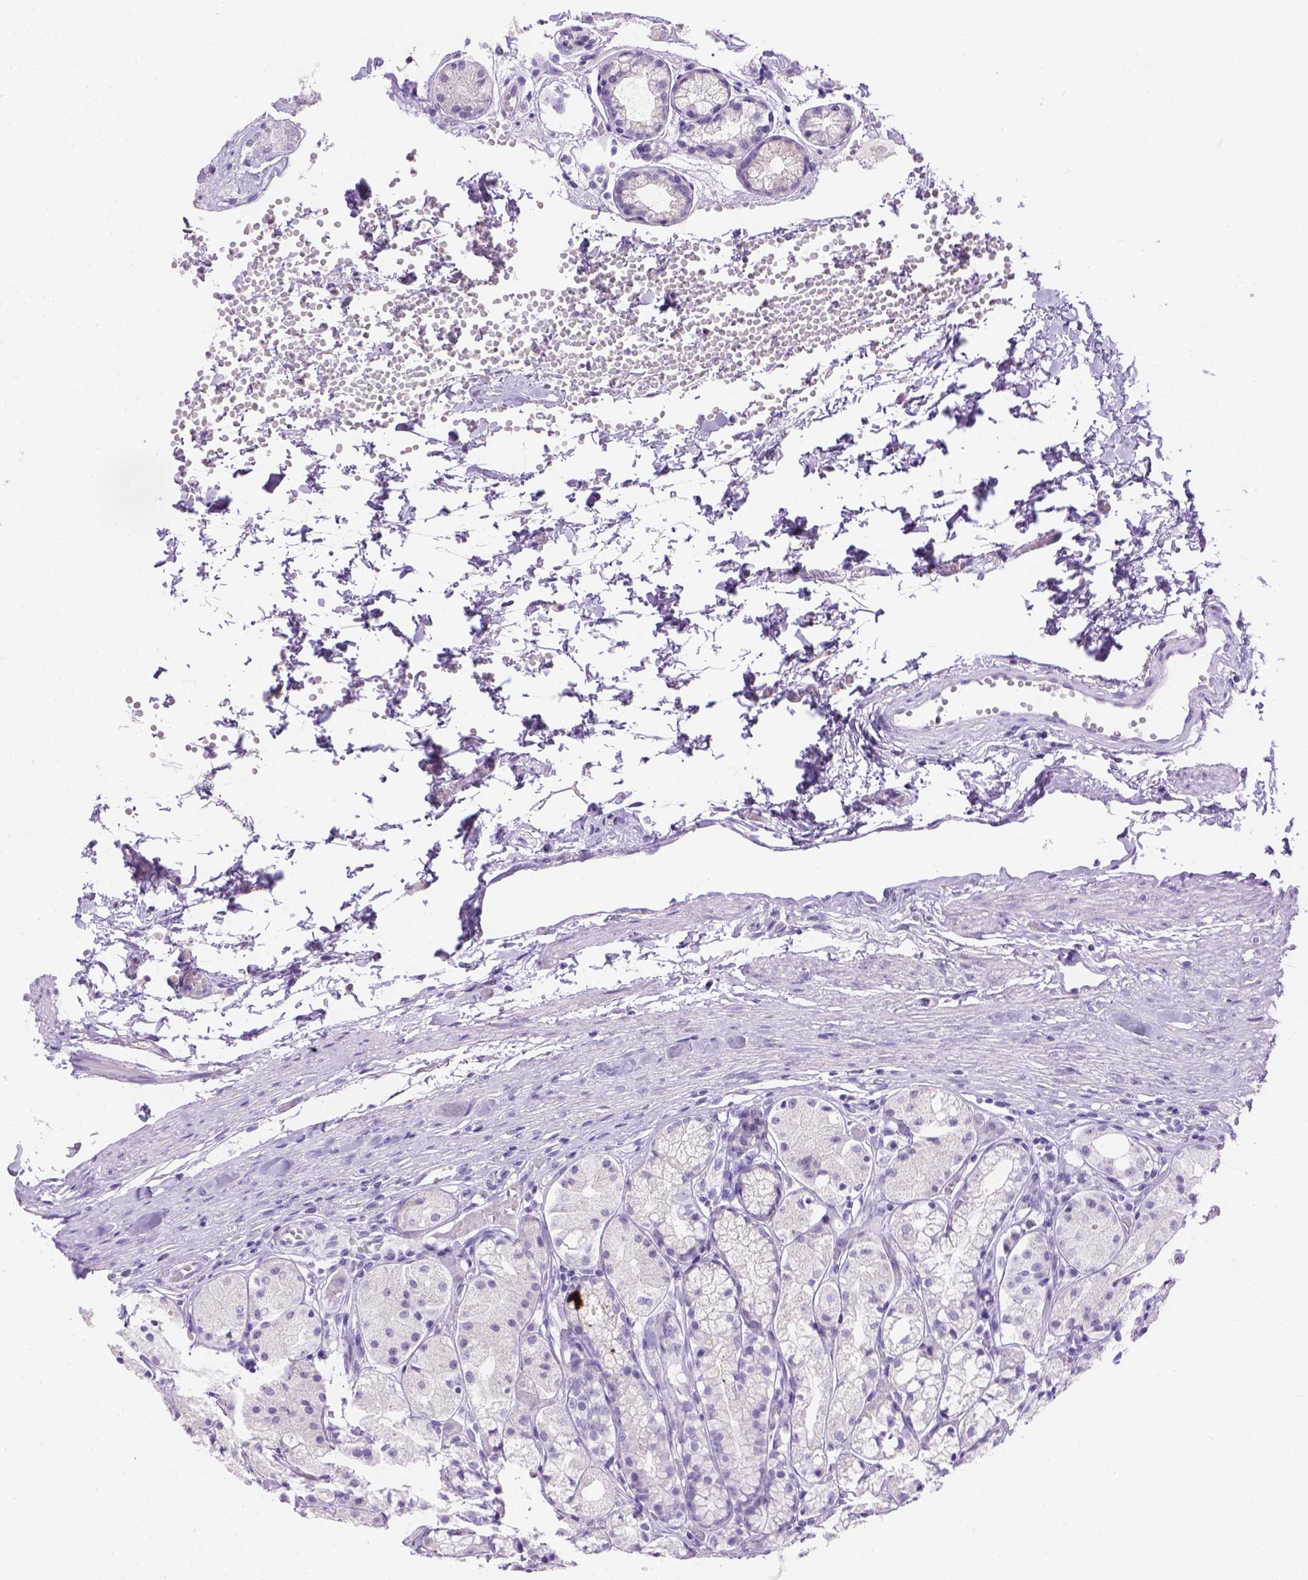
{"staining": {"intensity": "negative", "quantity": "none", "location": "none"}, "tissue": "stomach", "cell_type": "Glandular cells", "image_type": "normal", "snomed": [{"axis": "morphology", "description": "Normal tissue, NOS"}, {"axis": "topography", "description": "Stomach"}], "caption": "Immunohistochemistry (IHC) histopathology image of normal stomach: human stomach stained with DAB reveals no significant protein positivity in glandular cells.", "gene": "TMEM38A", "patient": {"sex": "male", "age": 70}}